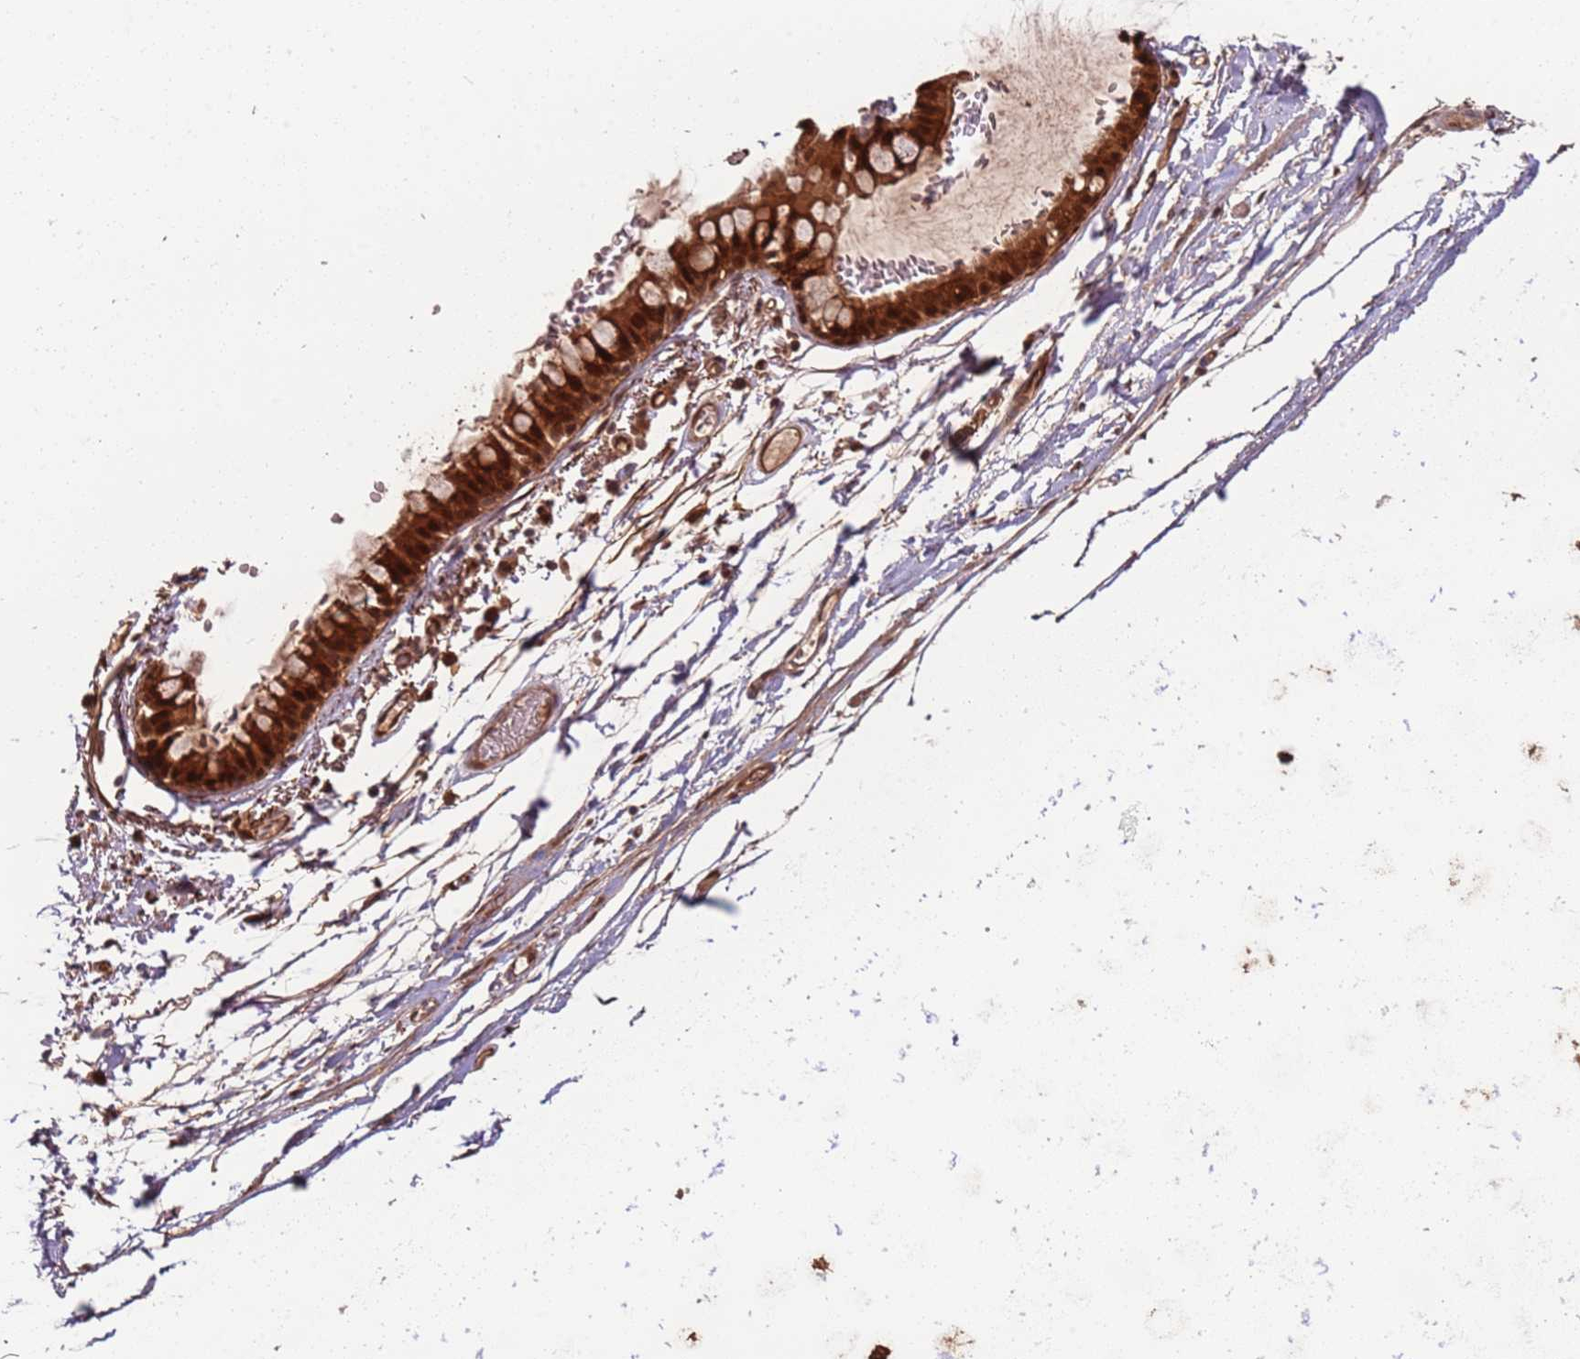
{"staining": {"intensity": "strong", "quantity": ">75%", "location": "cytoplasmic/membranous,nuclear"}, "tissue": "bronchus", "cell_type": "Respiratory epithelial cells", "image_type": "normal", "snomed": [{"axis": "morphology", "description": "Normal tissue, NOS"}, {"axis": "topography", "description": "Cartilage tissue"}], "caption": "Immunohistochemical staining of unremarkable human bronchus reveals >75% levels of strong cytoplasmic/membranous,nuclear protein staining in about >75% of respiratory epithelial cells. (Stains: DAB (3,3'-diaminobenzidine) in brown, nuclei in blue, Microscopy: brightfield microscopy at high magnification).", "gene": "PGLS", "patient": {"sex": "male", "age": 63}}